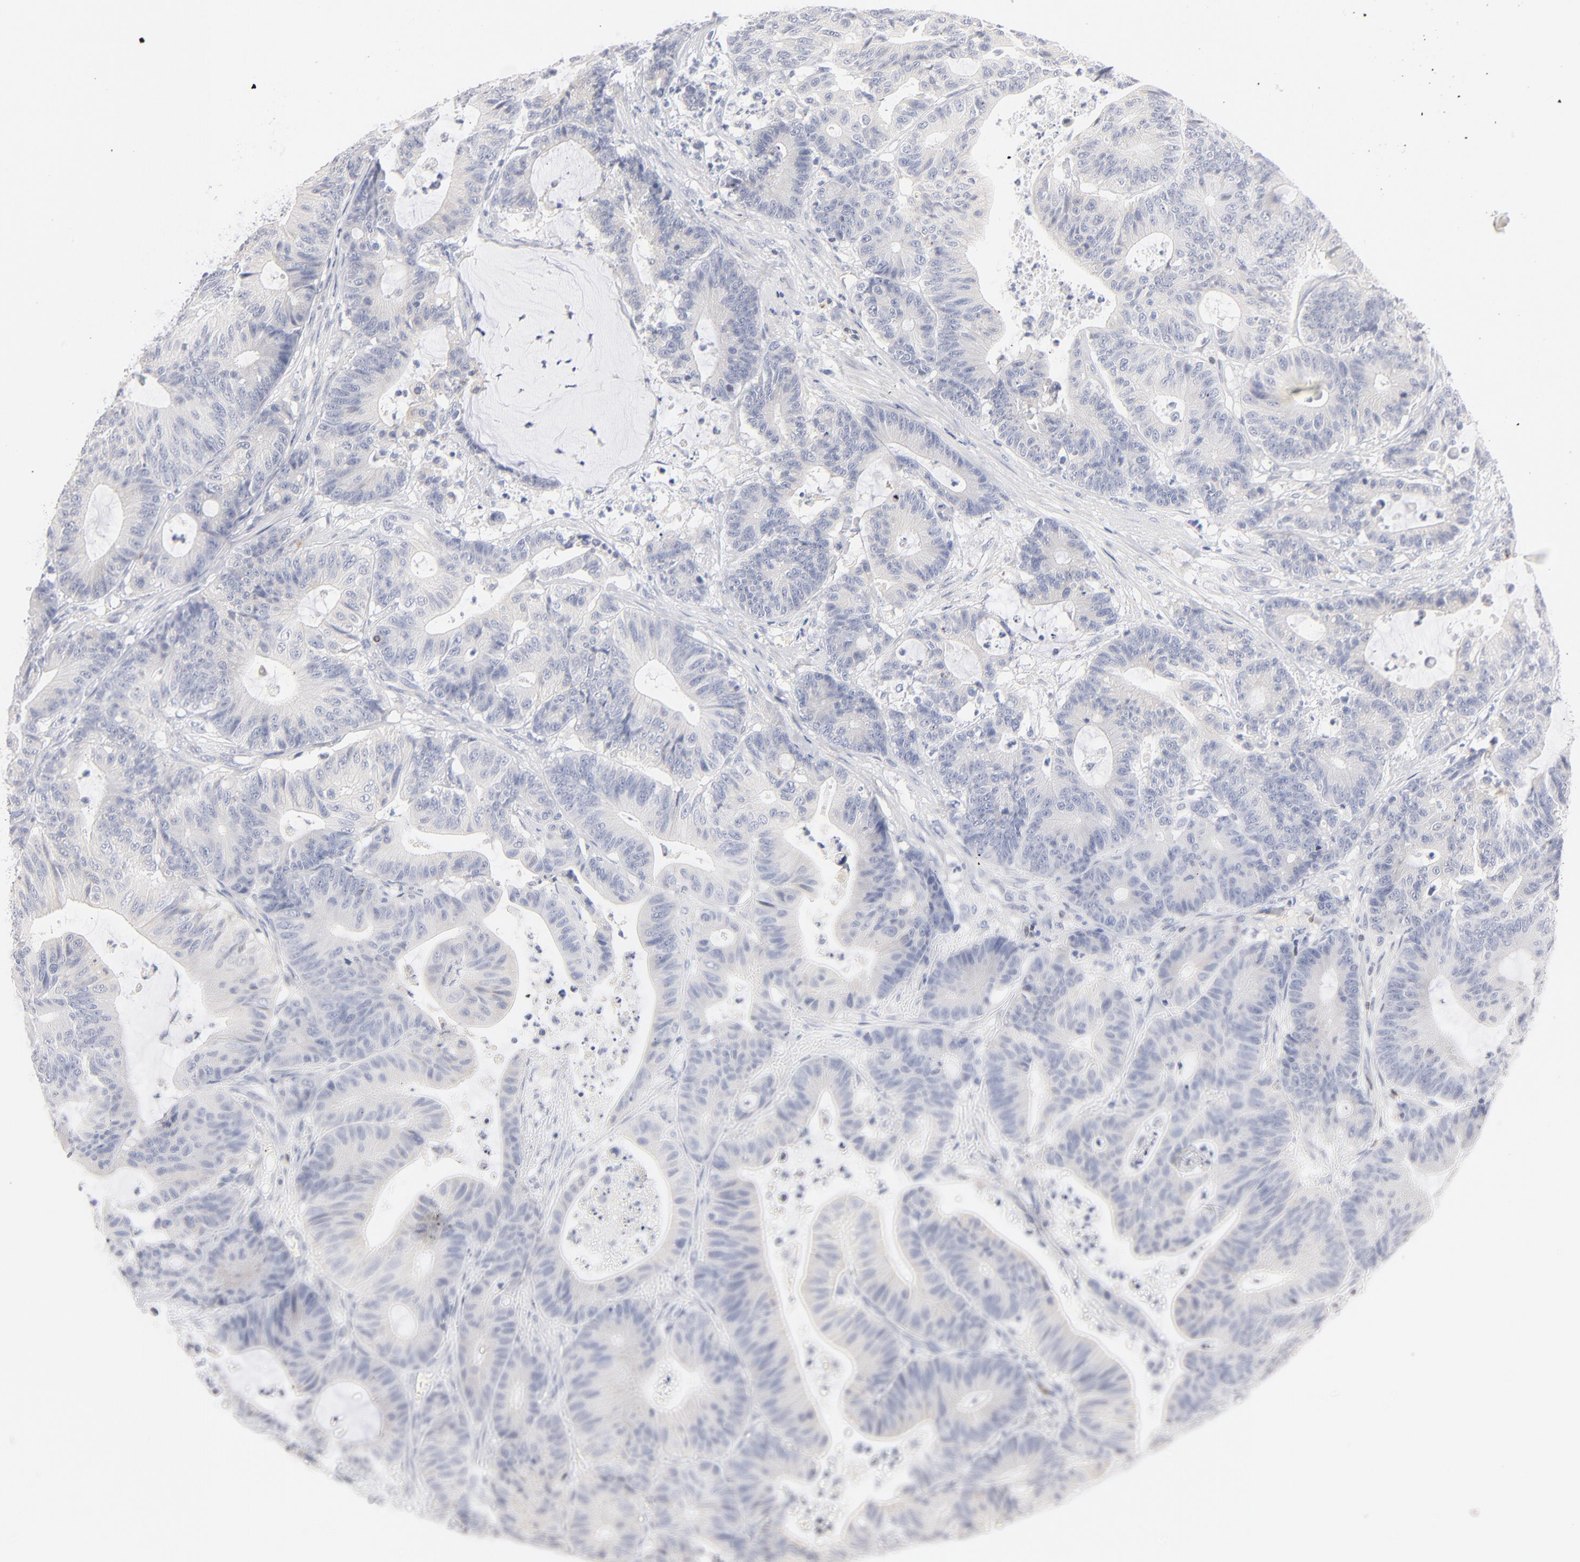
{"staining": {"intensity": "negative", "quantity": "none", "location": "none"}, "tissue": "colorectal cancer", "cell_type": "Tumor cells", "image_type": "cancer", "snomed": [{"axis": "morphology", "description": "Adenocarcinoma, NOS"}, {"axis": "topography", "description": "Colon"}], "caption": "The immunohistochemistry photomicrograph has no significant staining in tumor cells of adenocarcinoma (colorectal) tissue. The staining was performed using DAB (3,3'-diaminobenzidine) to visualize the protein expression in brown, while the nuclei were stained in blue with hematoxylin (Magnification: 20x).", "gene": "MID1", "patient": {"sex": "female", "age": 84}}